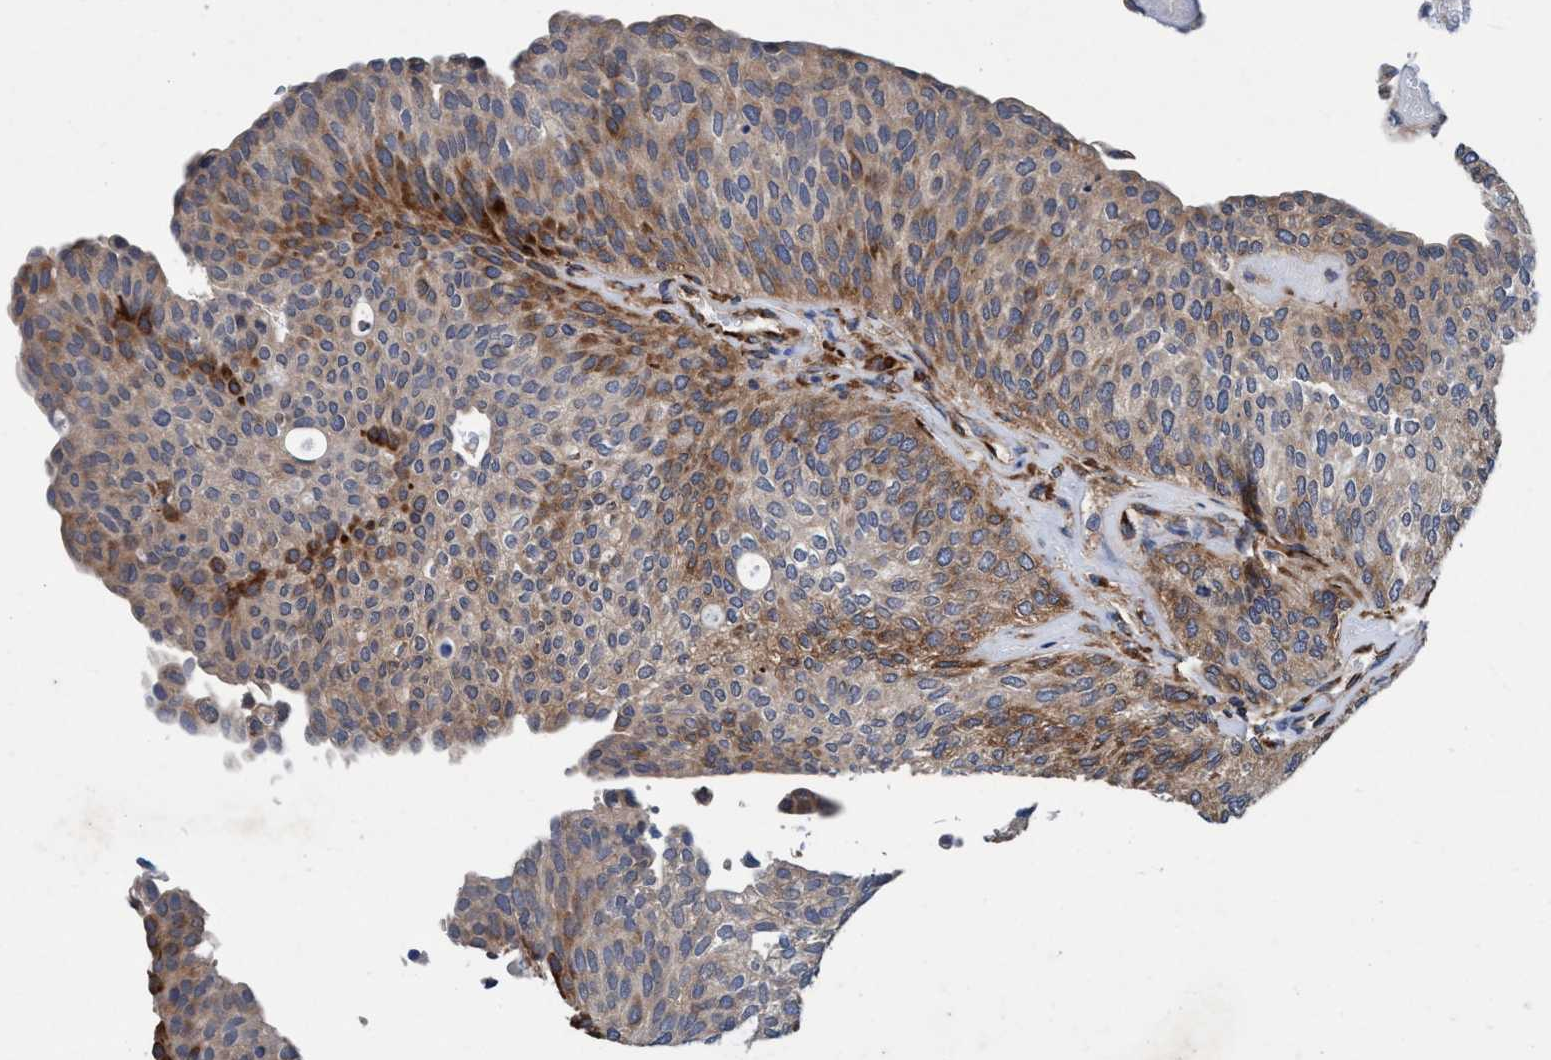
{"staining": {"intensity": "moderate", "quantity": "<25%", "location": "cytoplasmic/membranous"}, "tissue": "urothelial cancer", "cell_type": "Tumor cells", "image_type": "cancer", "snomed": [{"axis": "morphology", "description": "Urothelial carcinoma, Low grade"}, {"axis": "topography", "description": "Urinary bladder"}], "caption": "Human low-grade urothelial carcinoma stained with a protein marker reveals moderate staining in tumor cells.", "gene": "ENDOG", "patient": {"sex": "female", "age": 79}}